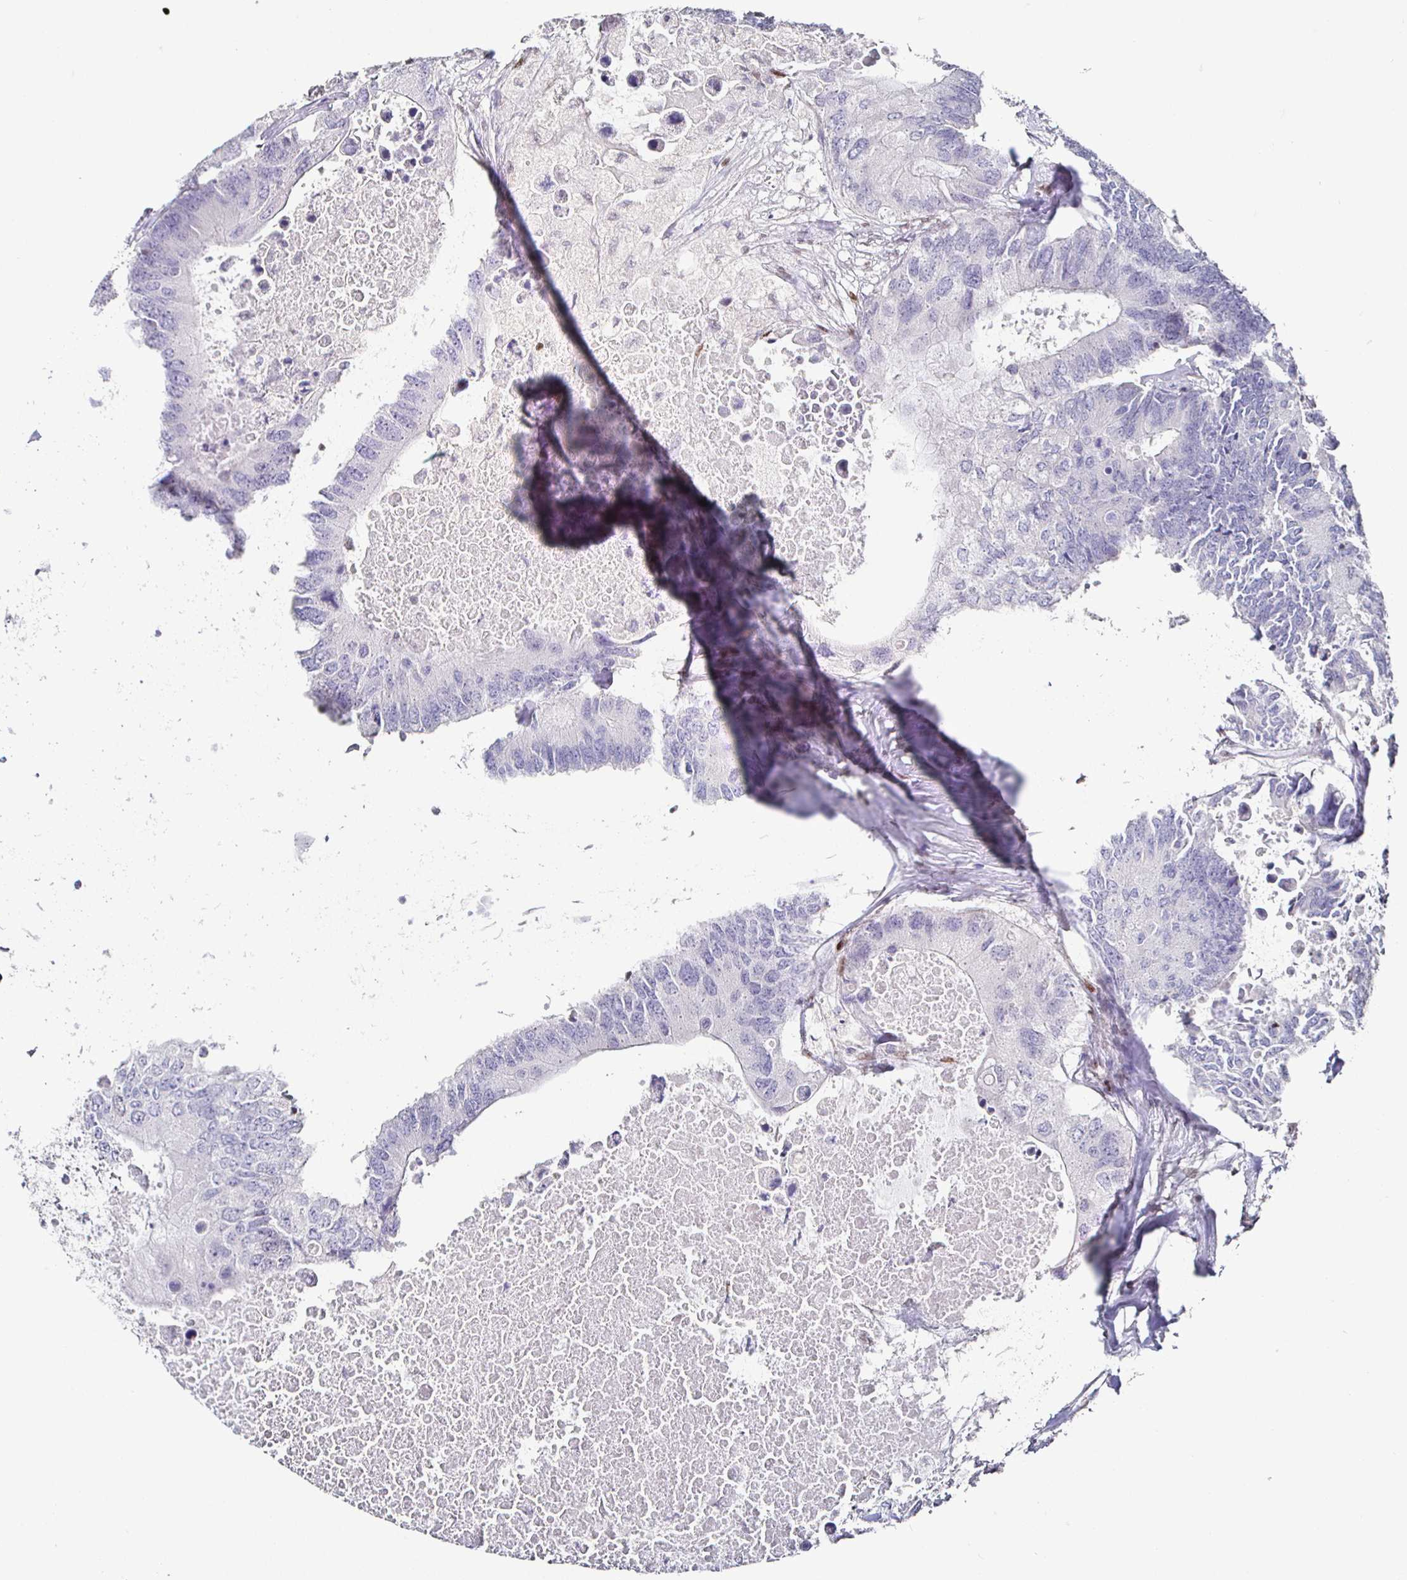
{"staining": {"intensity": "negative", "quantity": "none", "location": "none"}, "tissue": "colorectal cancer", "cell_type": "Tumor cells", "image_type": "cancer", "snomed": [{"axis": "morphology", "description": "Adenocarcinoma, NOS"}, {"axis": "topography", "description": "Colon"}], "caption": "There is no significant staining in tumor cells of colorectal cancer.", "gene": "RUNX2", "patient": {"sex": "male", "age": 71}}